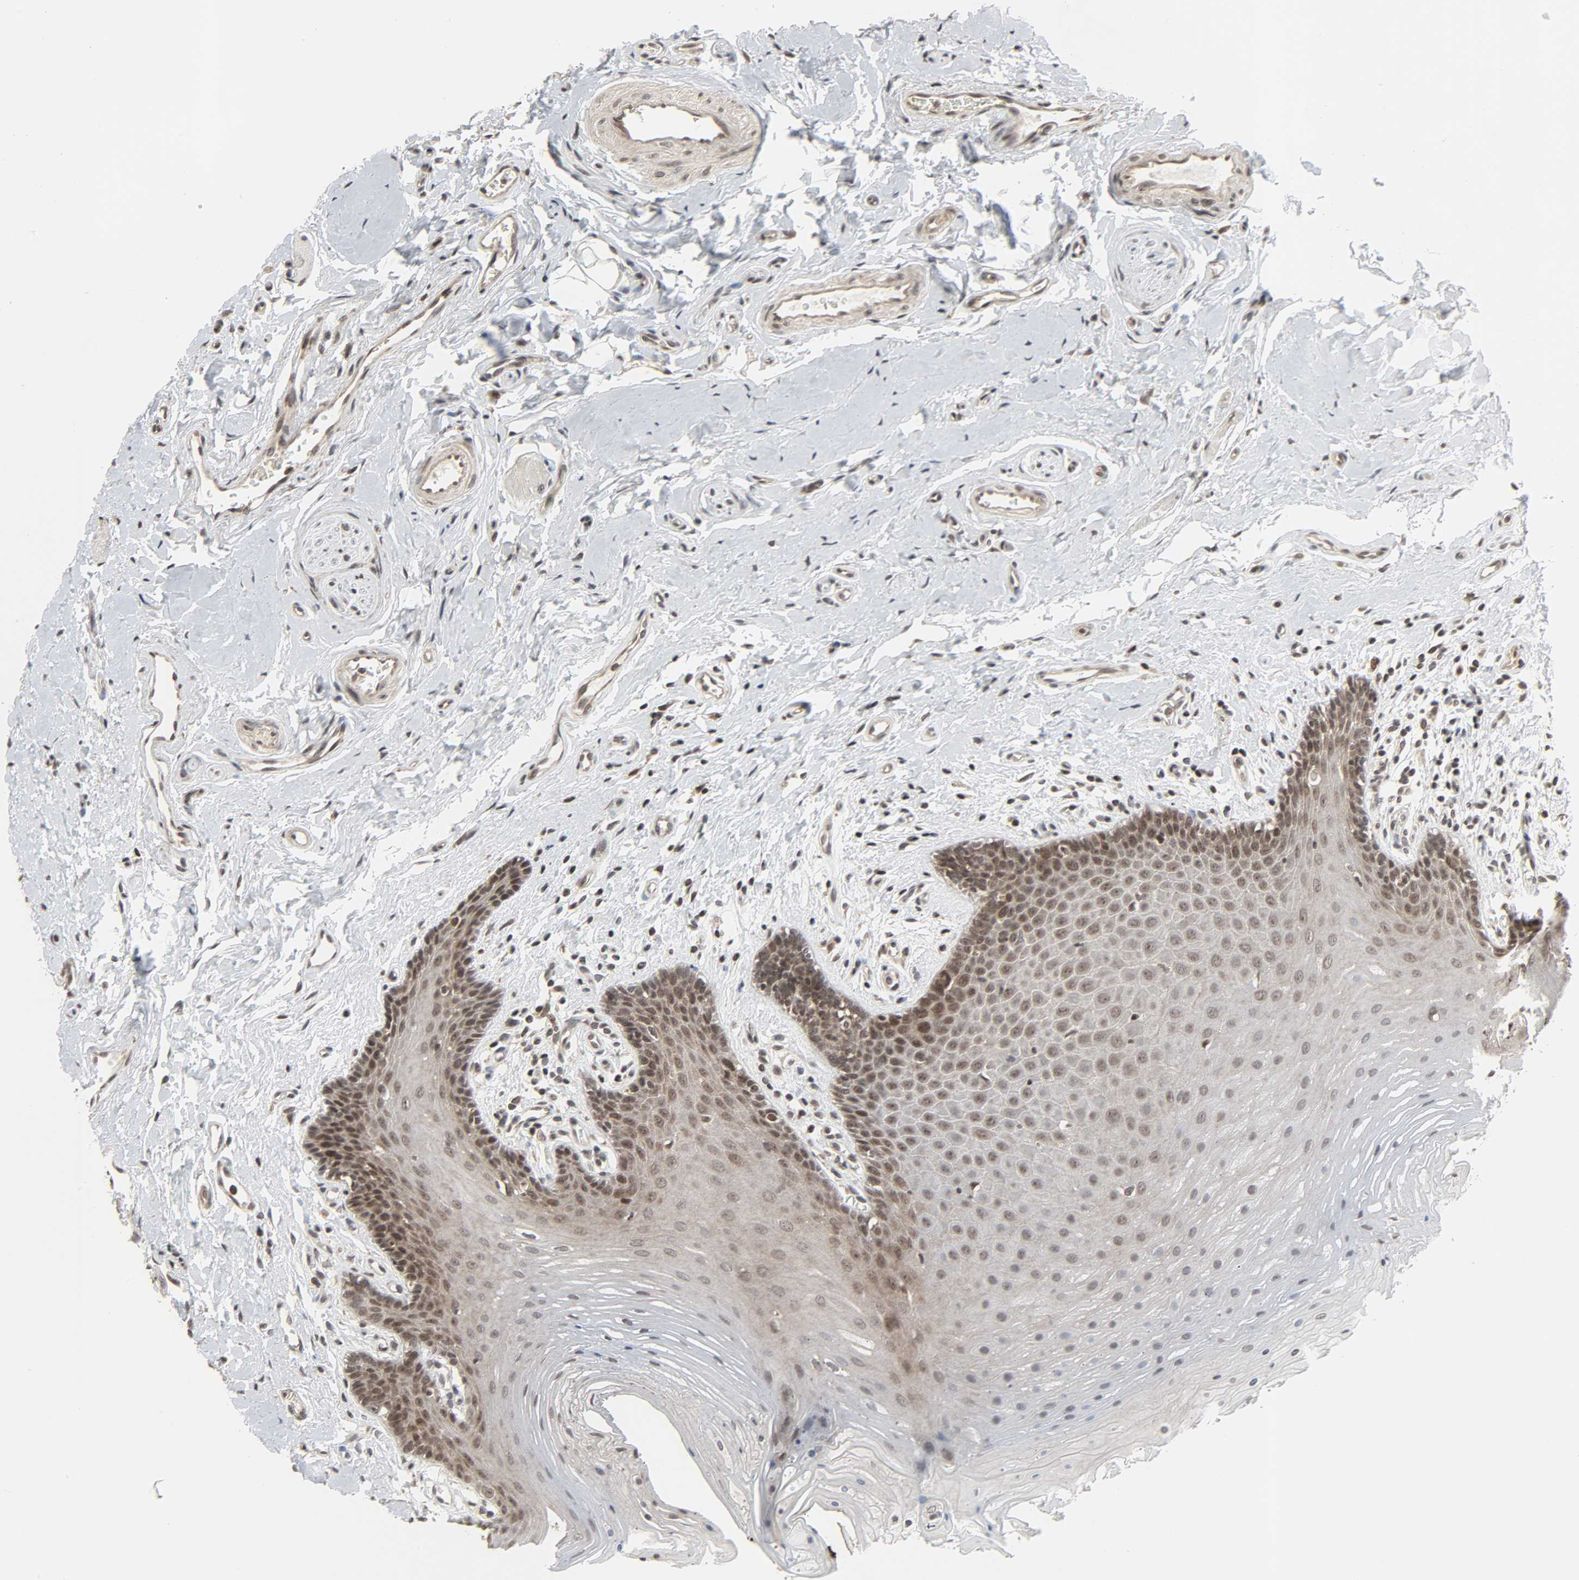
{"staining": {"intensity": "moderate", "quantity": "<25%", "location": "nuclear"}, "tissue": "oral mucosa", "cell_type": "Squamous epithelial cells", "image_type": "normal", "snomed": [{"axis": "morphology", "description": "Normal tissue, NOS"}, {"axis": "topography", "description": "Oral tissue"}], "caption": "Squamous epithelial cells exhibit low levels of moderate nuclear positivity in approximately <25% of cells in benign human oral mucosa.", "gene": "XRCC1", "patient": {"sex": "male", "age": 62}}